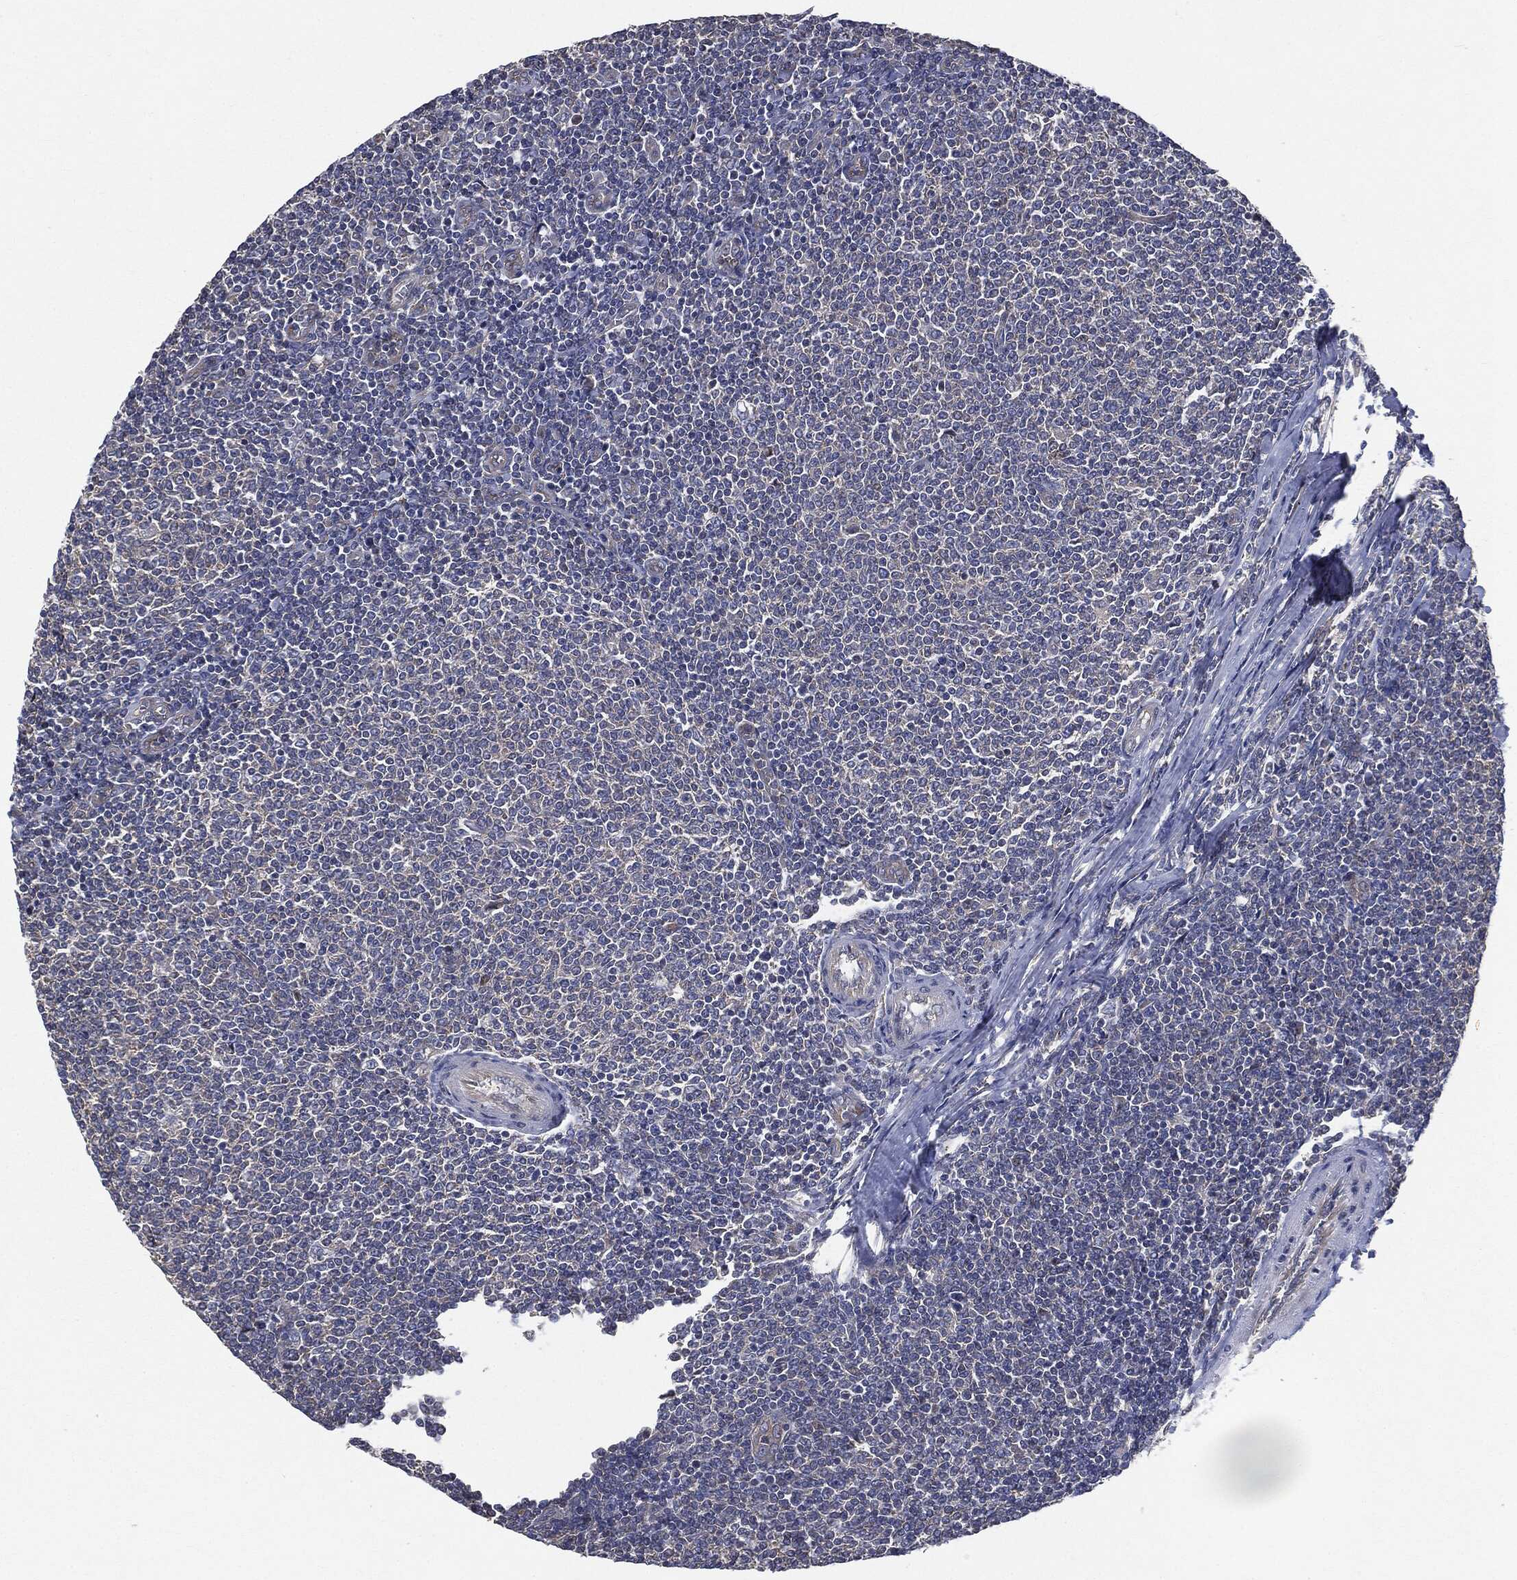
{"staining": {"intensity": "negative", "quantity": "none", "location": "none"}, "tissue": "lymphoma", "cell_type": "Tumor cells", "image_type": "cancer", "snomed": [{"axis": "morphology", "description": "Malignant lymphoma, non-Hodgkin's type, Low grade"}, {"axis": "topography", "description": "Lymph node"}], "caption": "Immunohistochemical staining of human lymphoma reveals no significant expression in tumor cells. The staining is performed using DAB brown chromogen with nuclei counter-stained in using hematoxylin.", "gene": "EPS15L1", "patient": {"sex": "male", "age": 52}}